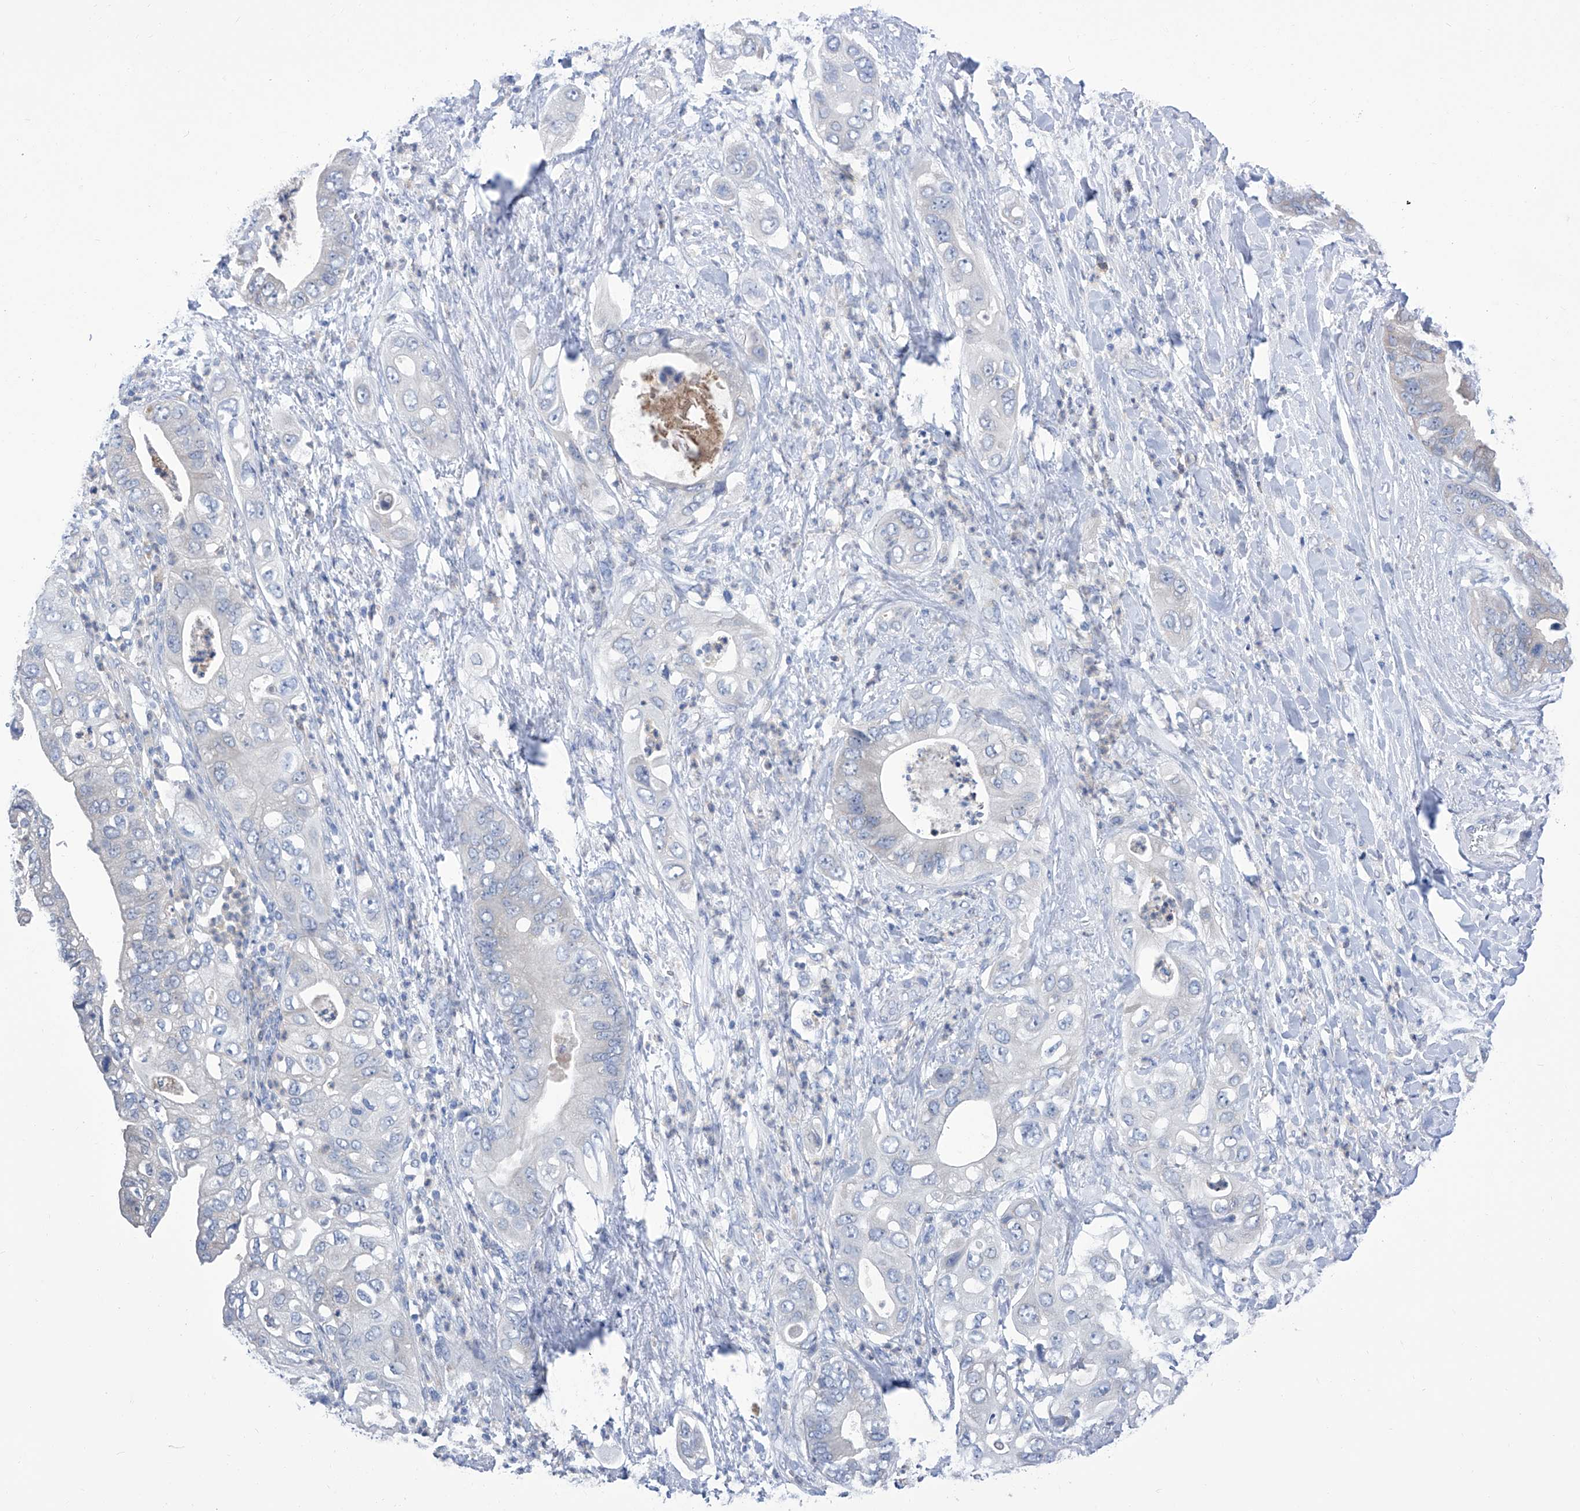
{"staining": {"intensity": "negative", "quantity": "none", "location": "none"}, "tissue": "pancreatic cancer", "cell_type": "Tumor cells", "image_type": "cancer", "snomed": [{"axis": "morphology", "description": "Adenocarcinoma, NOS"}, {"axis": "topography", "description": "Pancreas"}], "caption": "The immunohistochemistry (IHC) image has no significant staining in tumor cells of pancreatic cancer tissue.", "gene": "IMPA2", "patient": {"sex": "female", "age": 78}}